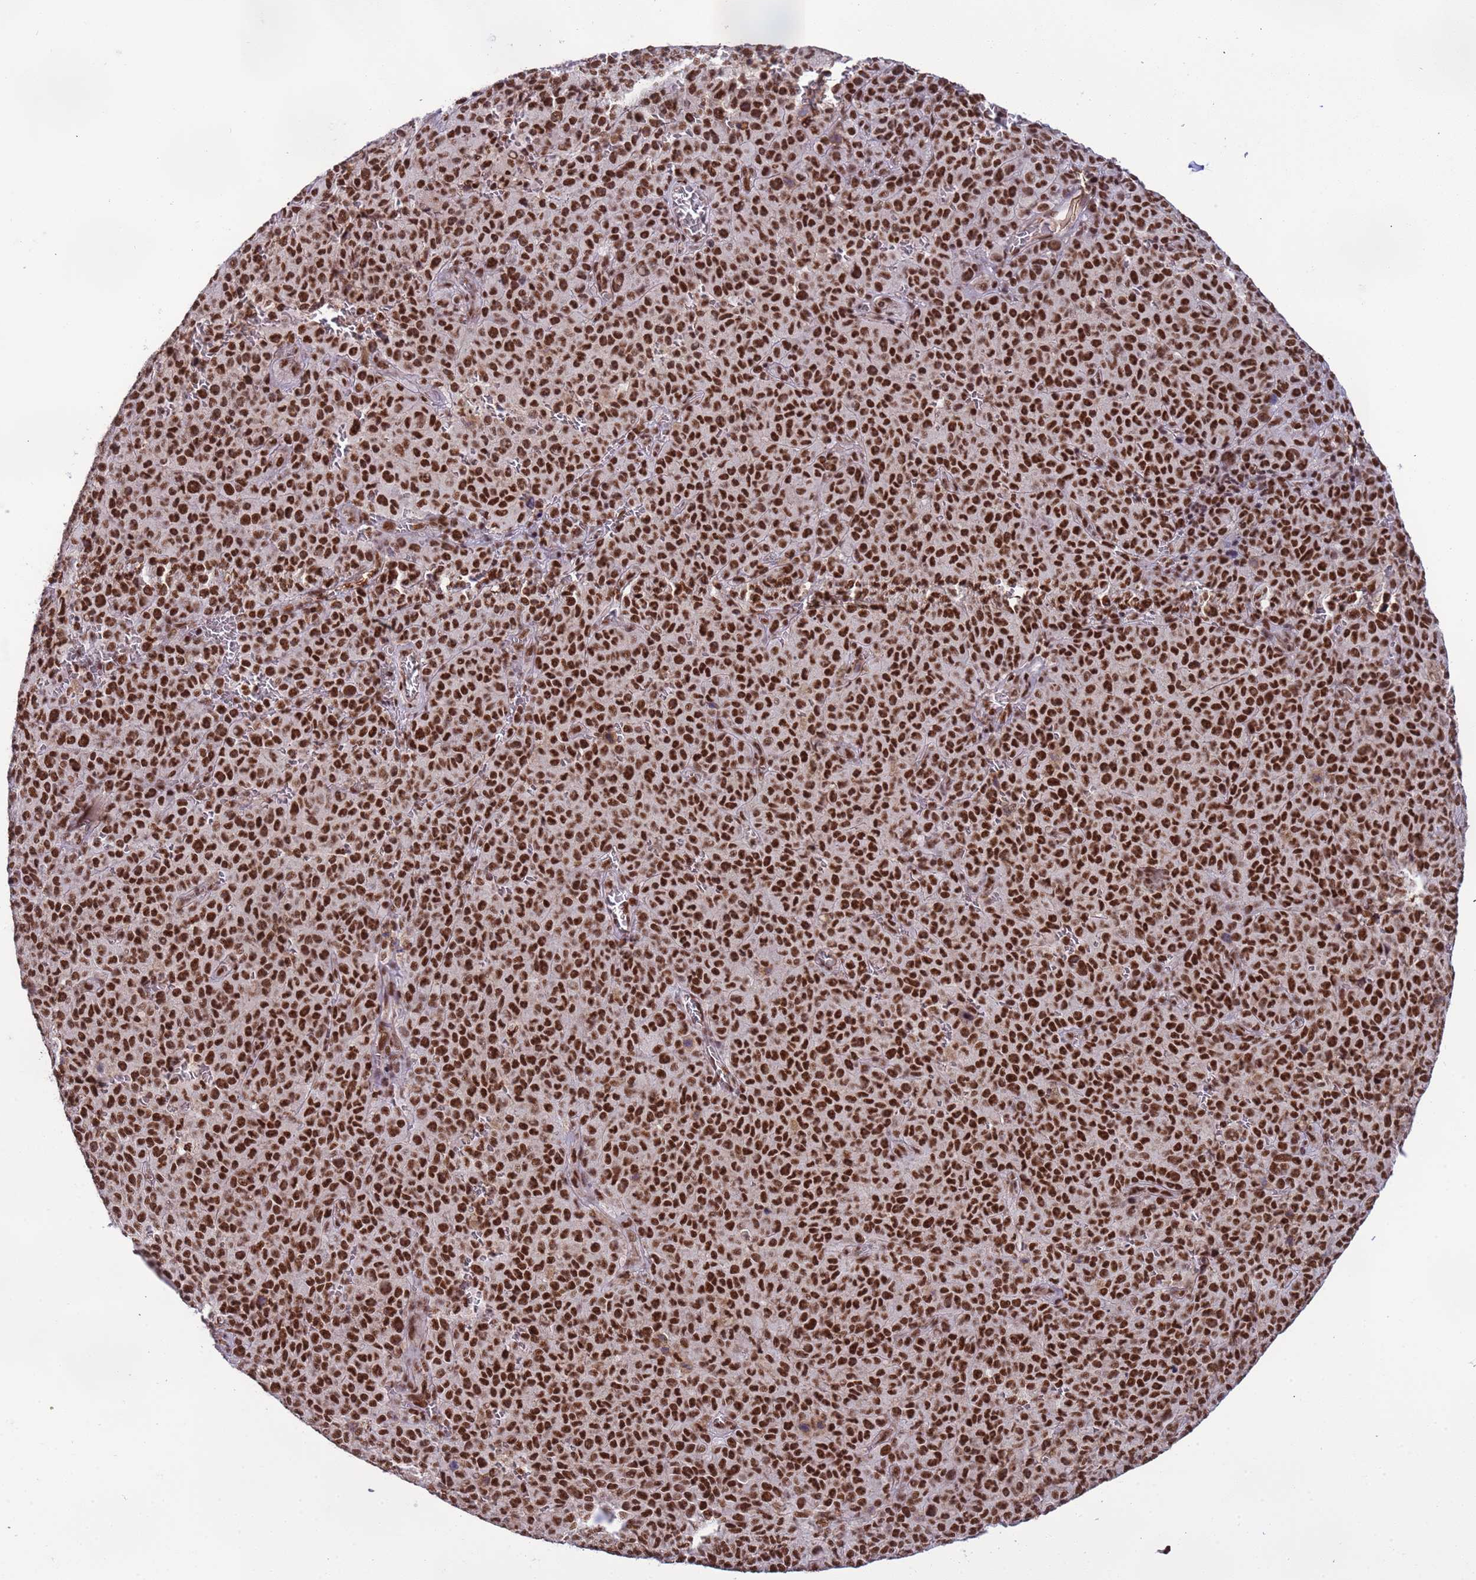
{"staining": {"intensity": "strong", "quantity": ">75%", "location": "nuclear"}, "tissue": "melanoma", "cell_type": "Tumor cells", "image_type": "cancer", "snomed": [{"axis": "morphology", "description": "Malignant melanoma, NOS"}, {"axis": "topography", "description": "Skin"}], "caption": "An immunohistochemistry (IHC) image of tumor tissue is shown. Protein staining in brown shows strong nuclear positivity in malignant melanoma within tumor cells.", "gene": "SRRT", "patient": {"sex": "female", "age": 82}}